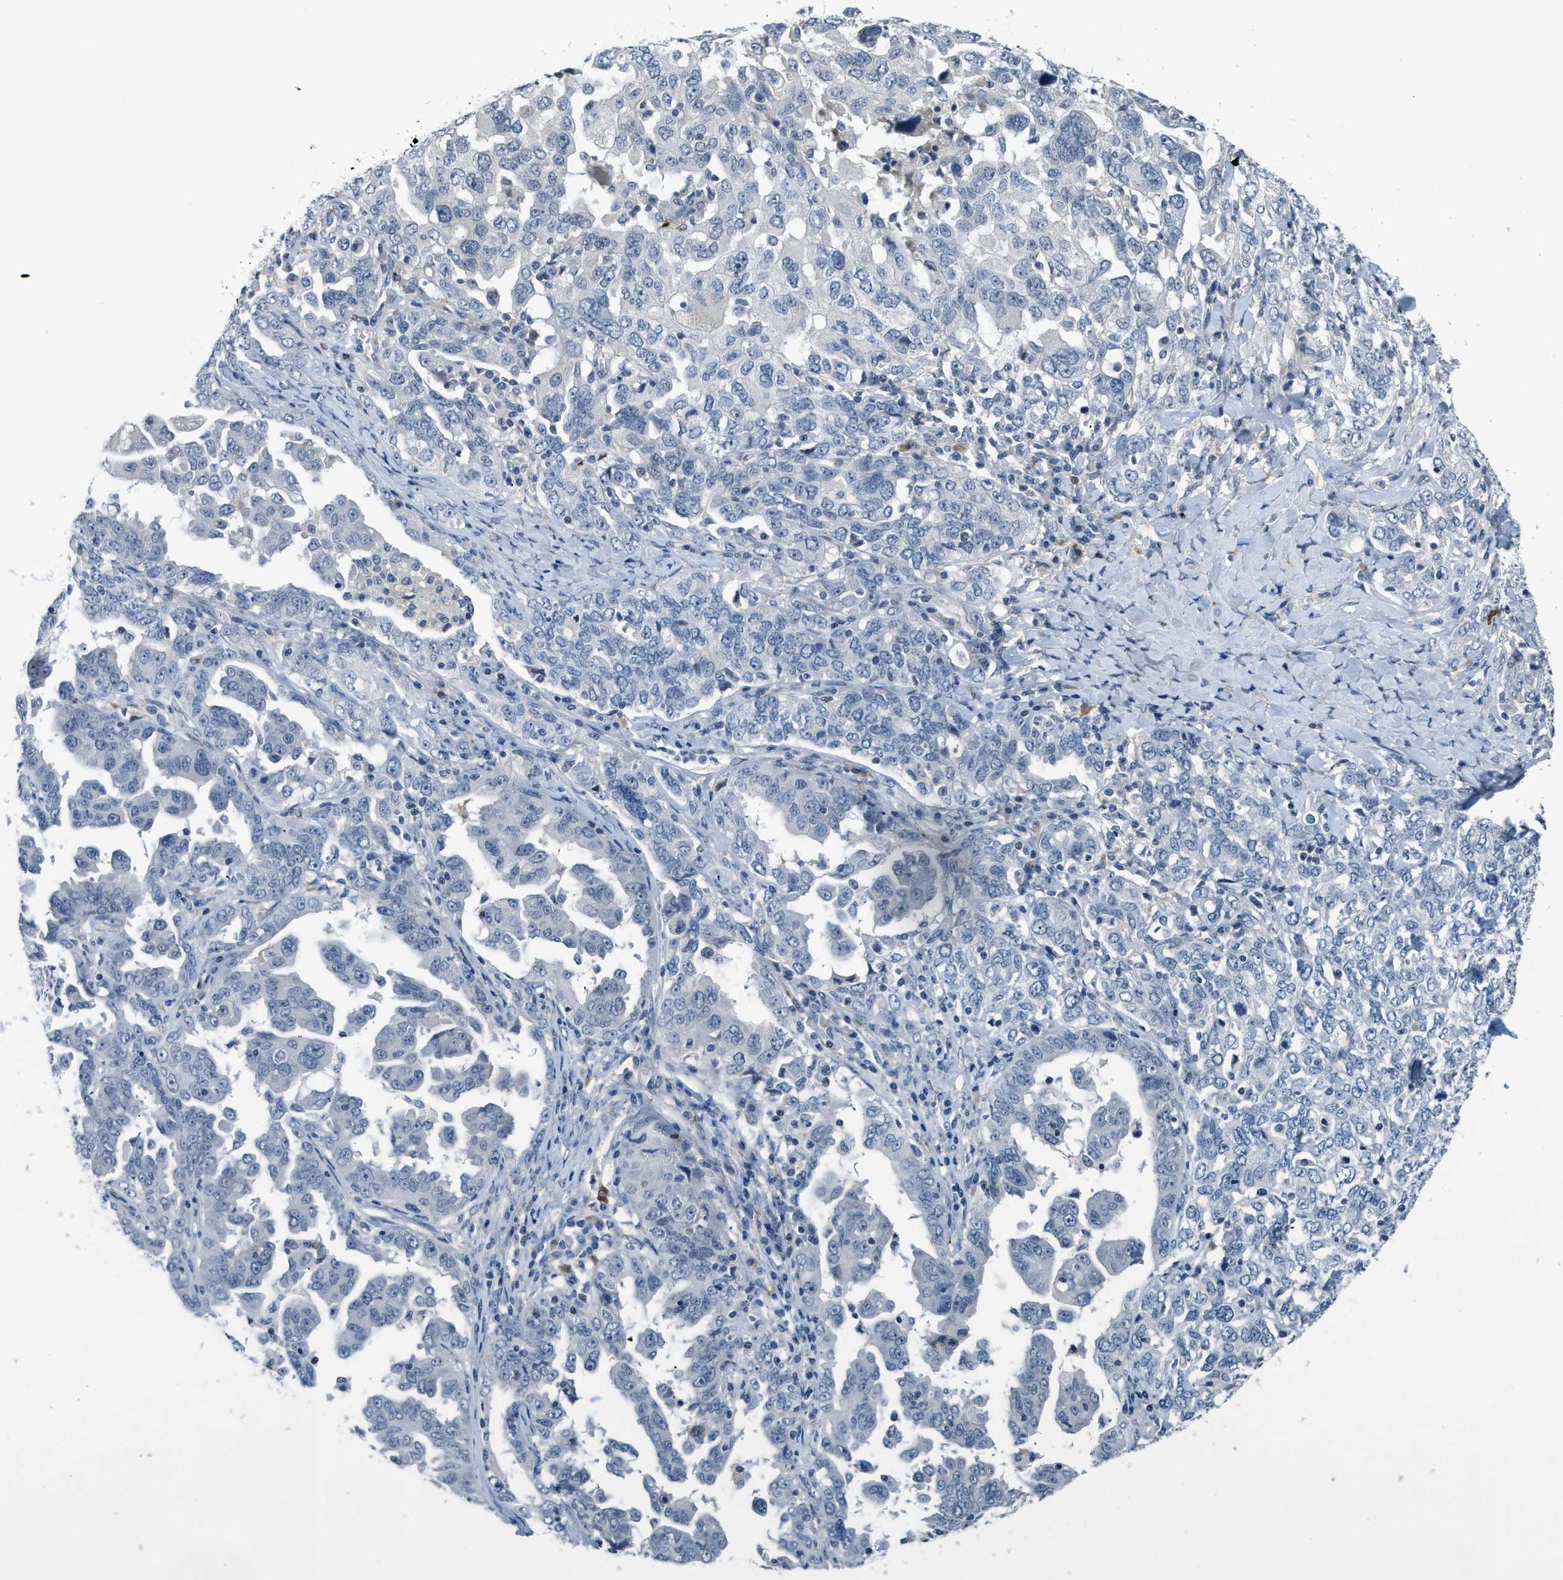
{"staining": {"intensity": "negative", "quantity": "none", "location": "none"}, "tissue": "ovarian cancer", "cell_type": "Tumor cells", "image_type": "cancer", "snomed": [{"axis": "morphology", "description": "Carcinoma, endometroid"}, {"axis": "topography", "description": "Ovary"}], "caption": "Tumor cells are negative for protein expression in human ovarian endometroid carcinoma.", "gene": "TMEM154", "patient": {"sex": "female", "age": 62}}